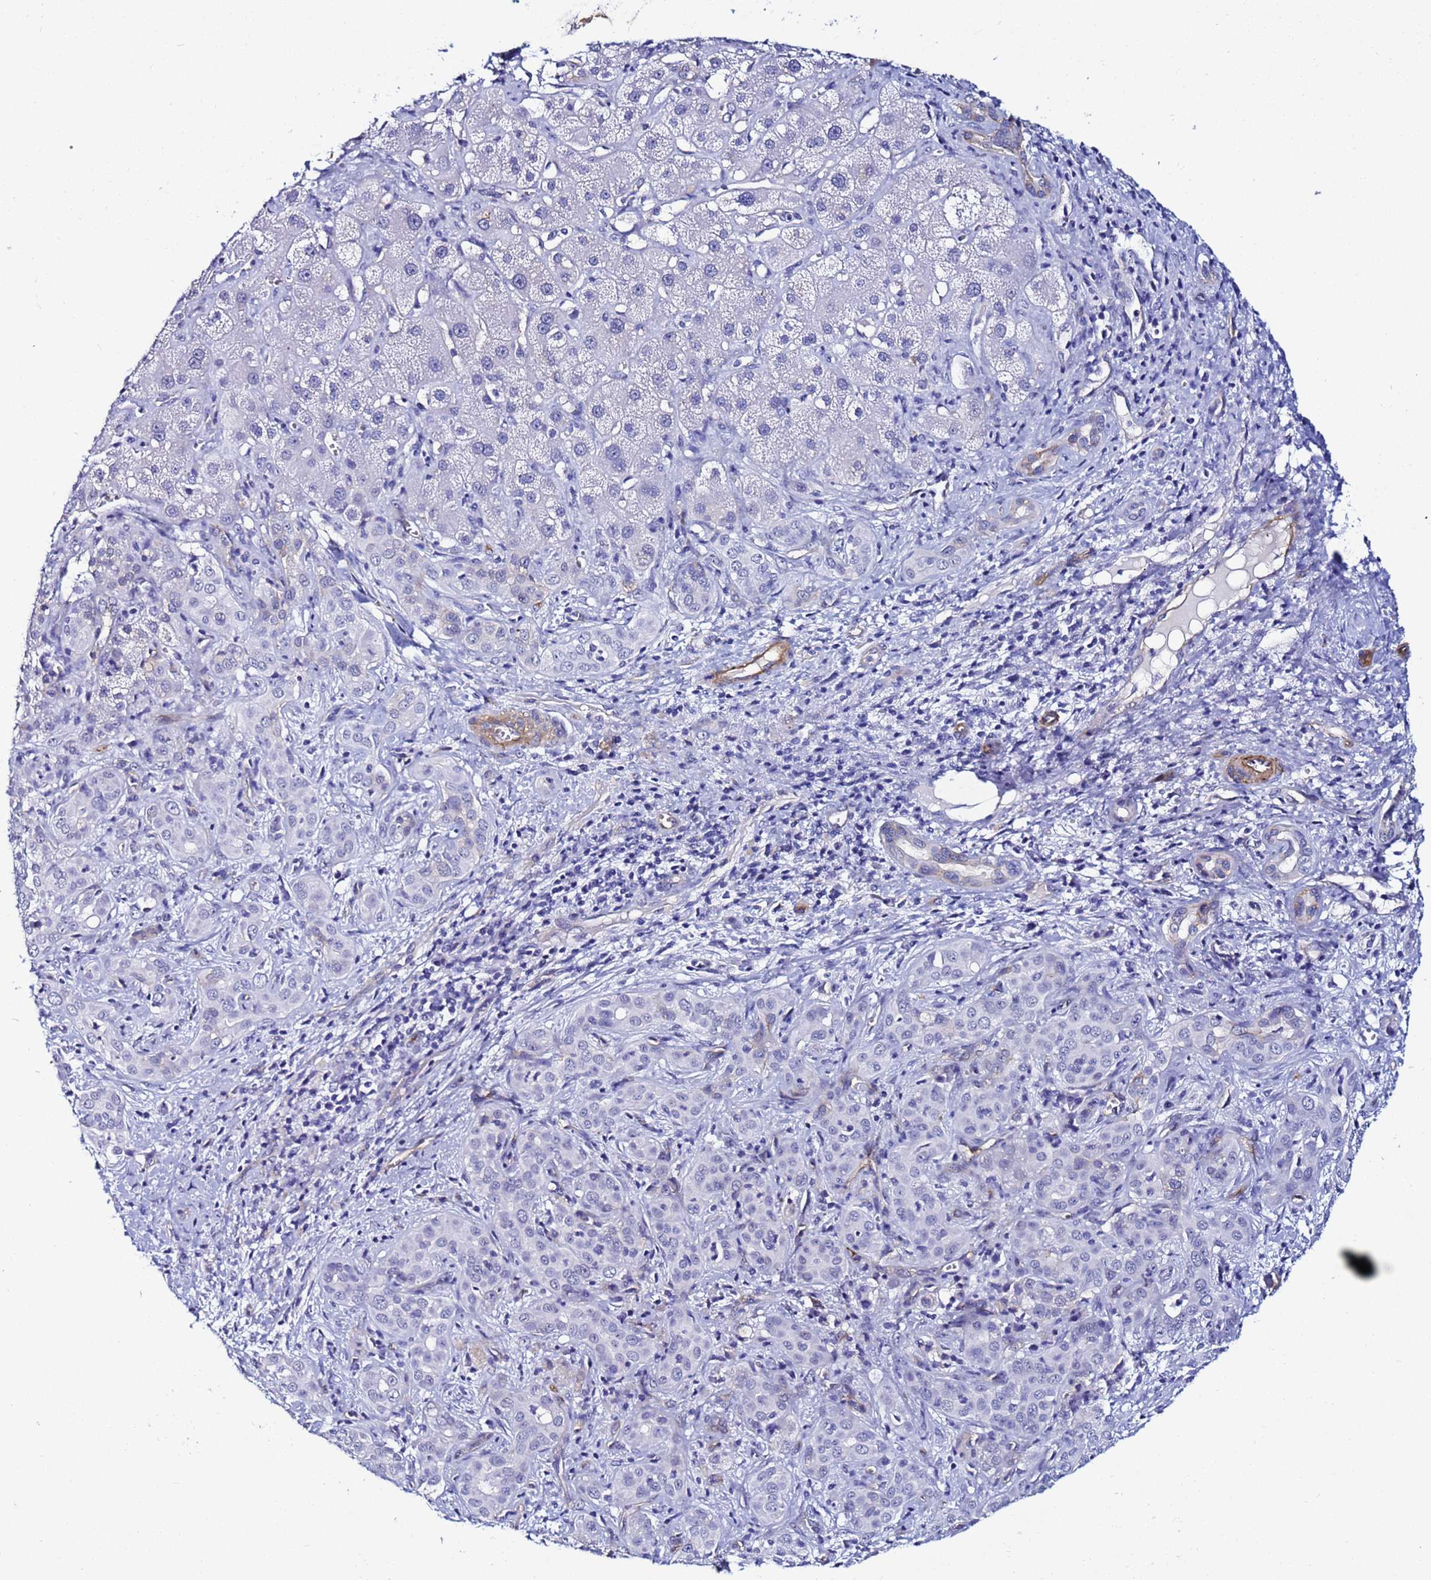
{"staining": {"intensity": "negative", "quantity": "none", "location": "none"}, "tissue": "liver cancer", "cell_type": "Tumor cells", "image_type": "cancer", "snomed": [{"axis": "morphology", "description": "Carcinoma, Hepatocellular, NOS"}, {"axis": "topography", "description": "Liver"}], "caption": "Tumor cells are negative for protein expression in human hepatocellular carcinoma (liver).", "gene": "DEFB104A", "patient": {"sex": "female", "age": 43}}